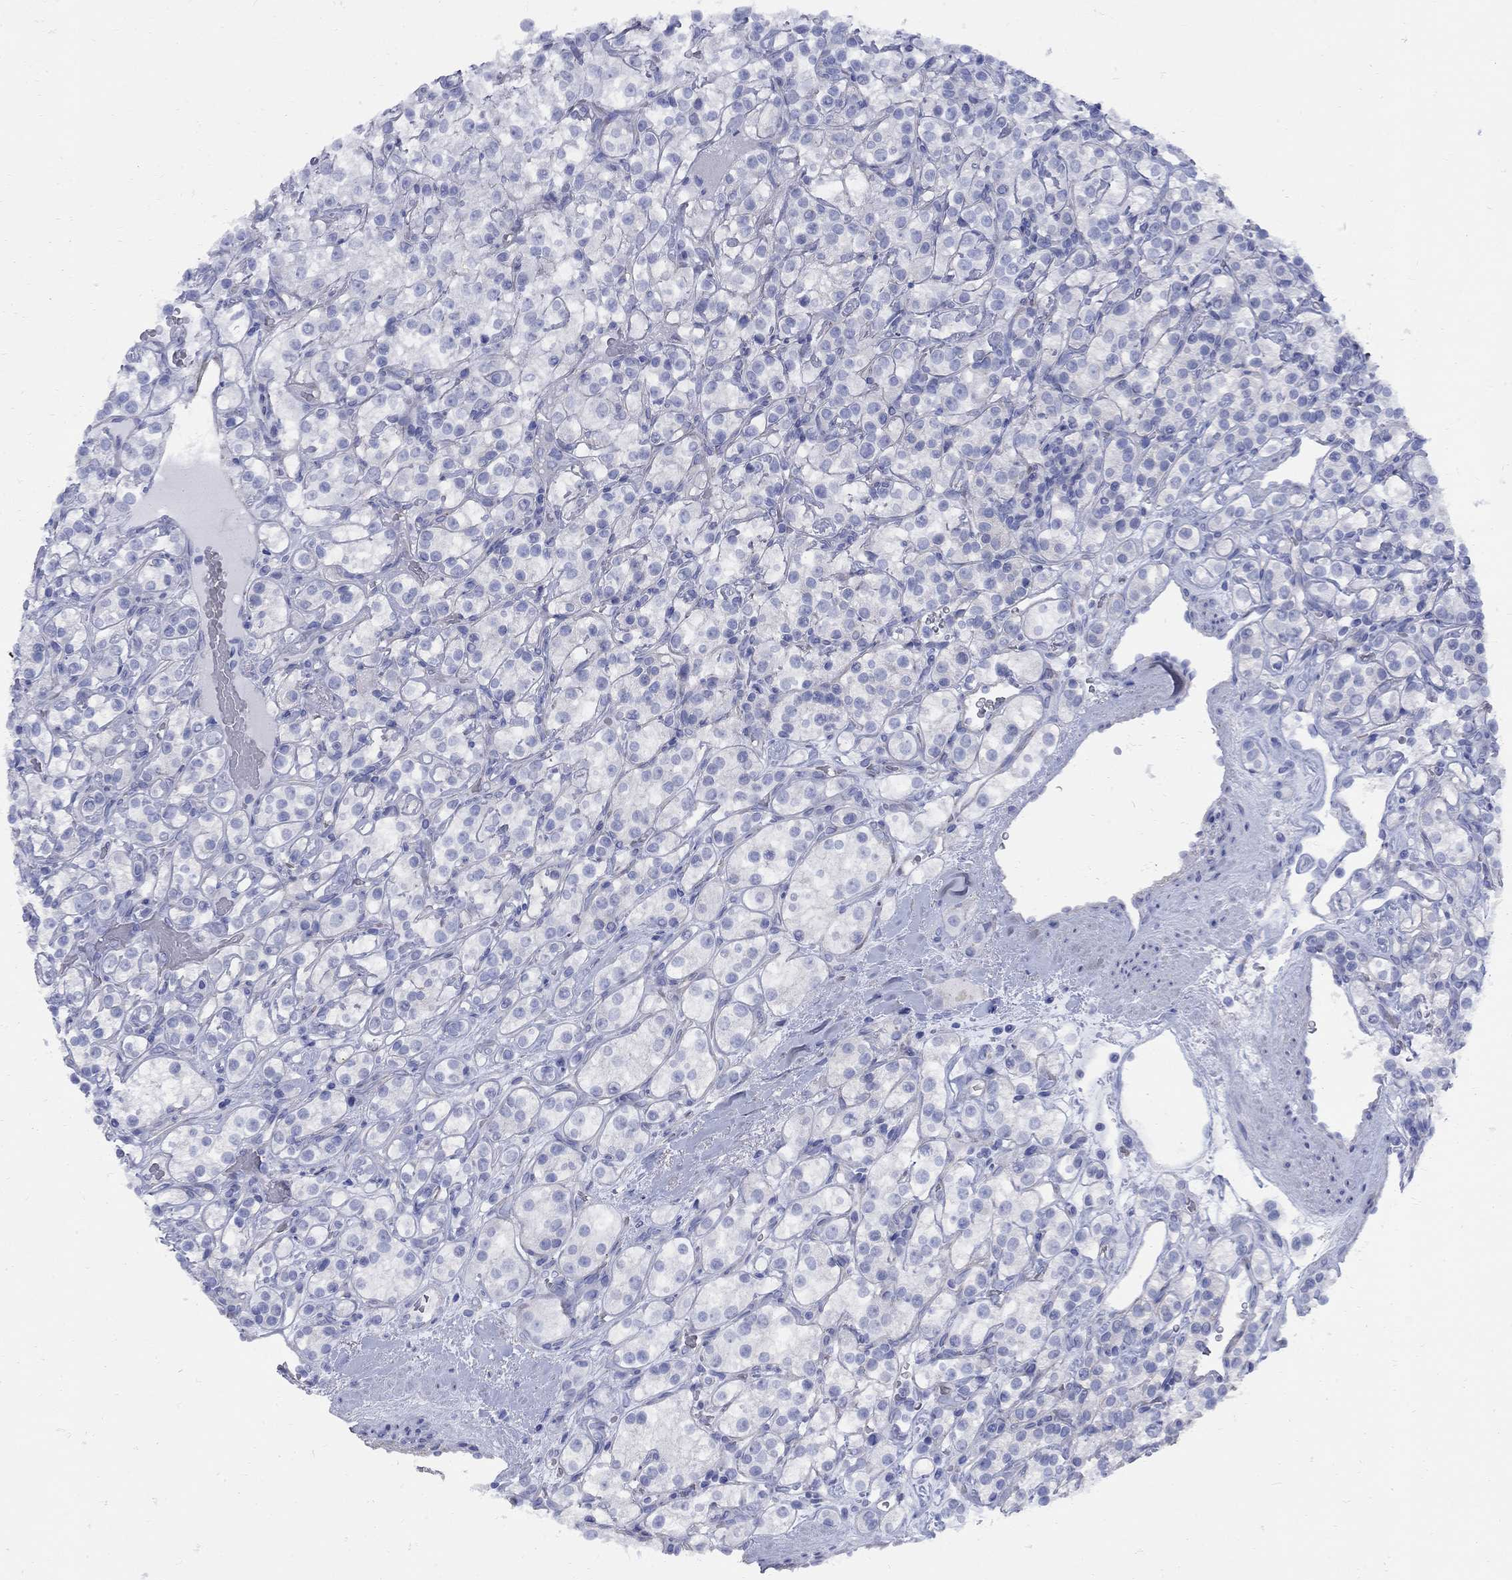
{"staining": {"intensity": "negative", "quantity": "none", "location": "none"}, "tissue": "renal cancer", "cell_type": "Tumor cells", "image_type": "cancer", "snomed": [{"axis": "morphology", "description": "Adenocarcinoma, NOS"}, {"axis": "topography", "description": "Kidney"}], "caption": "Immunohistochemistry of adenocarcinoma (renal) demonstrates no positivity in tumor cells. (Brightfield microscopy of DAB (3,3'-diaminobenzidine) IHC at high magnification).", "gene": "SEPTIN8", "patient": {"sex": "male", "age": 77}}